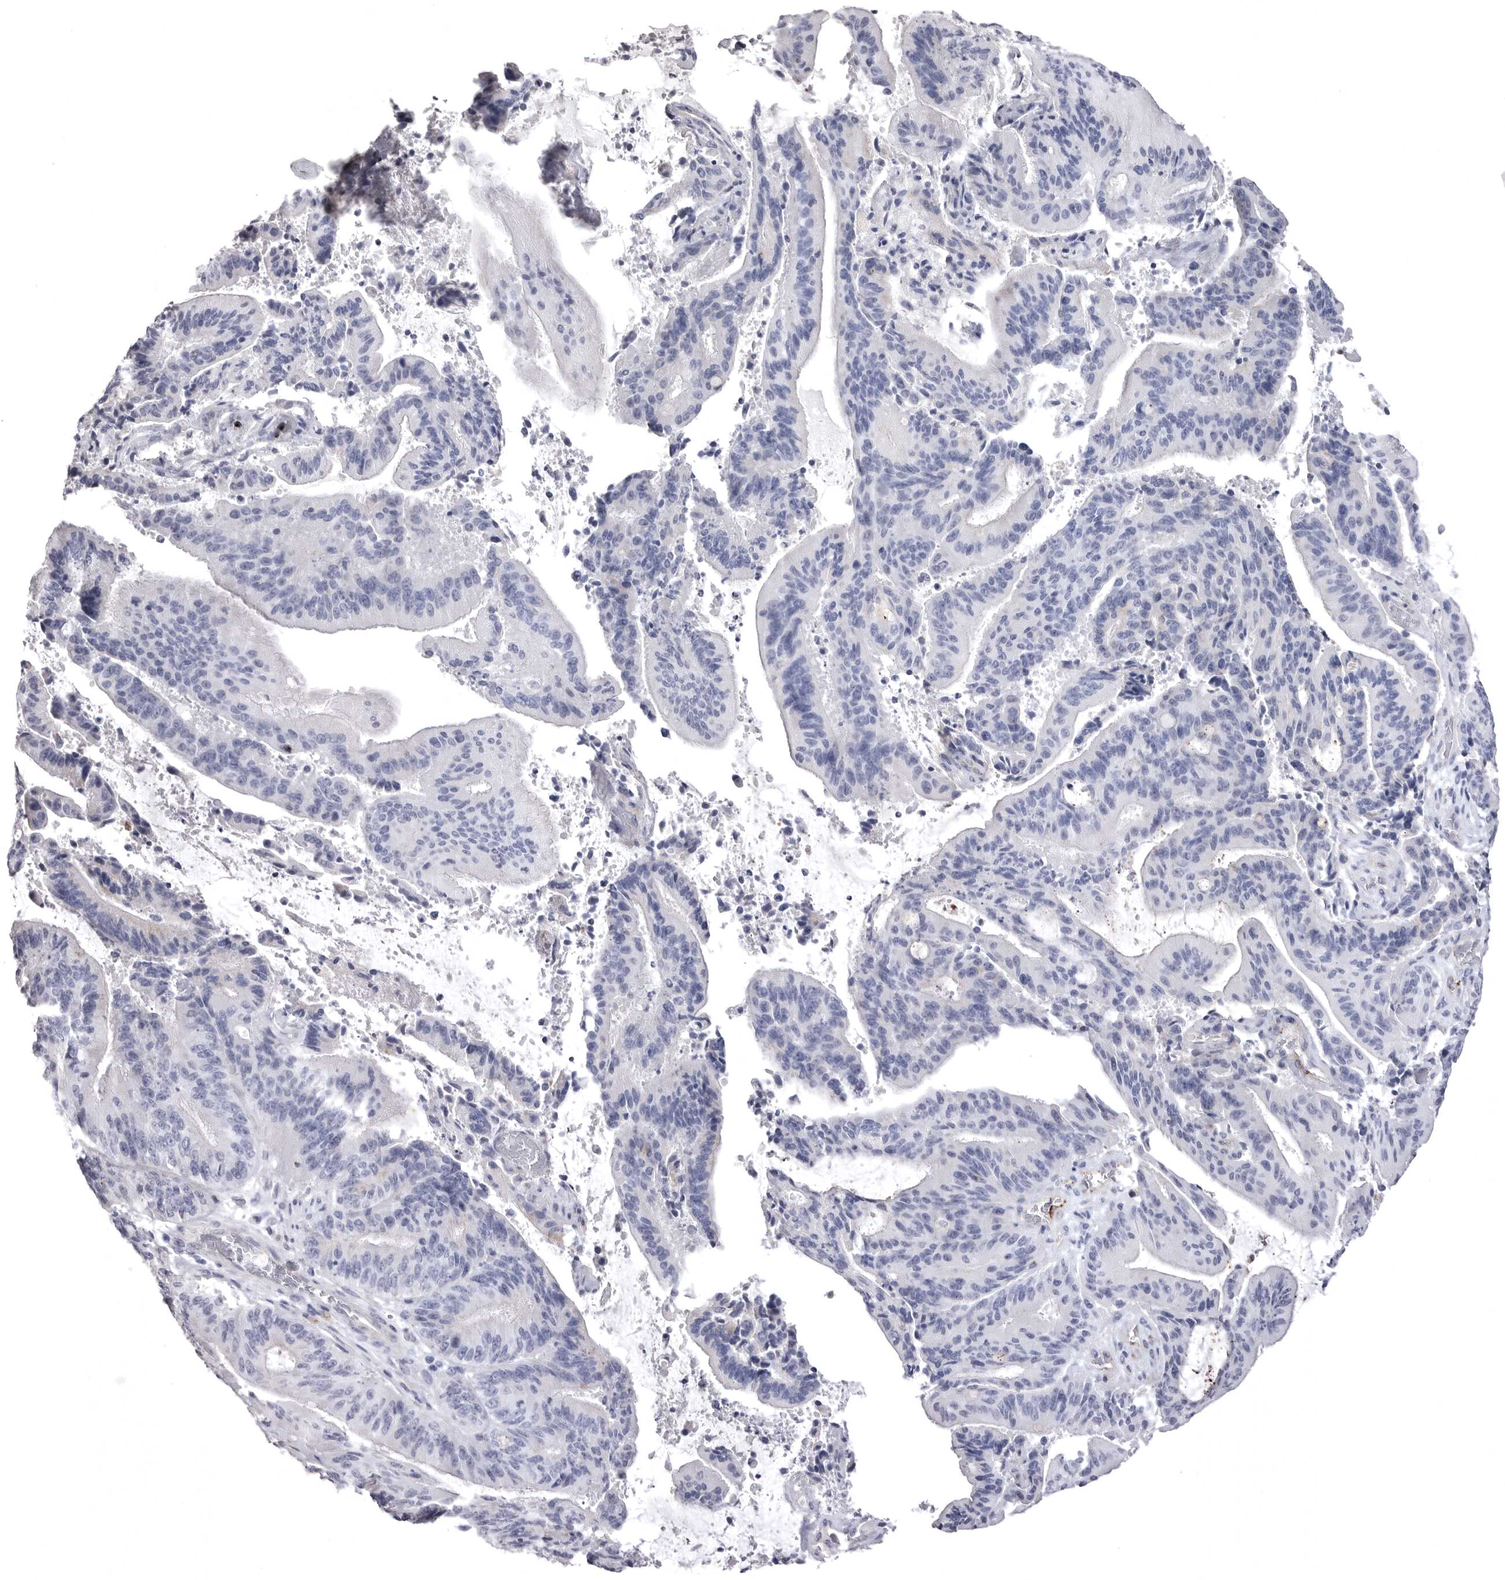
{"staining": {"intensity": "negative", "quantity": "none", "location": "none"}, "tissue": "liver cancer", "cell_type": "Tumor cells", "image_type": "cancer", "snomed": [{"axis": "morphology", "description": "Normal tissue, NOS"}, {"axis": "morphology", "description": "Cholangiocarcinoma"}, {"axis": "topography", "description": "Liver"}, {"axis": "topography", "description": "Peripheral nerve tissue"}], "caption": "Immunohistochemistry (IHC) photomicrograph of neoplastic tissue: human liver cholangiocarcinoma stained with DAB shows no significant protein expression in tumor cells.", "gene": "PSPN", "patient": {"sex": "female", "age": 73}}